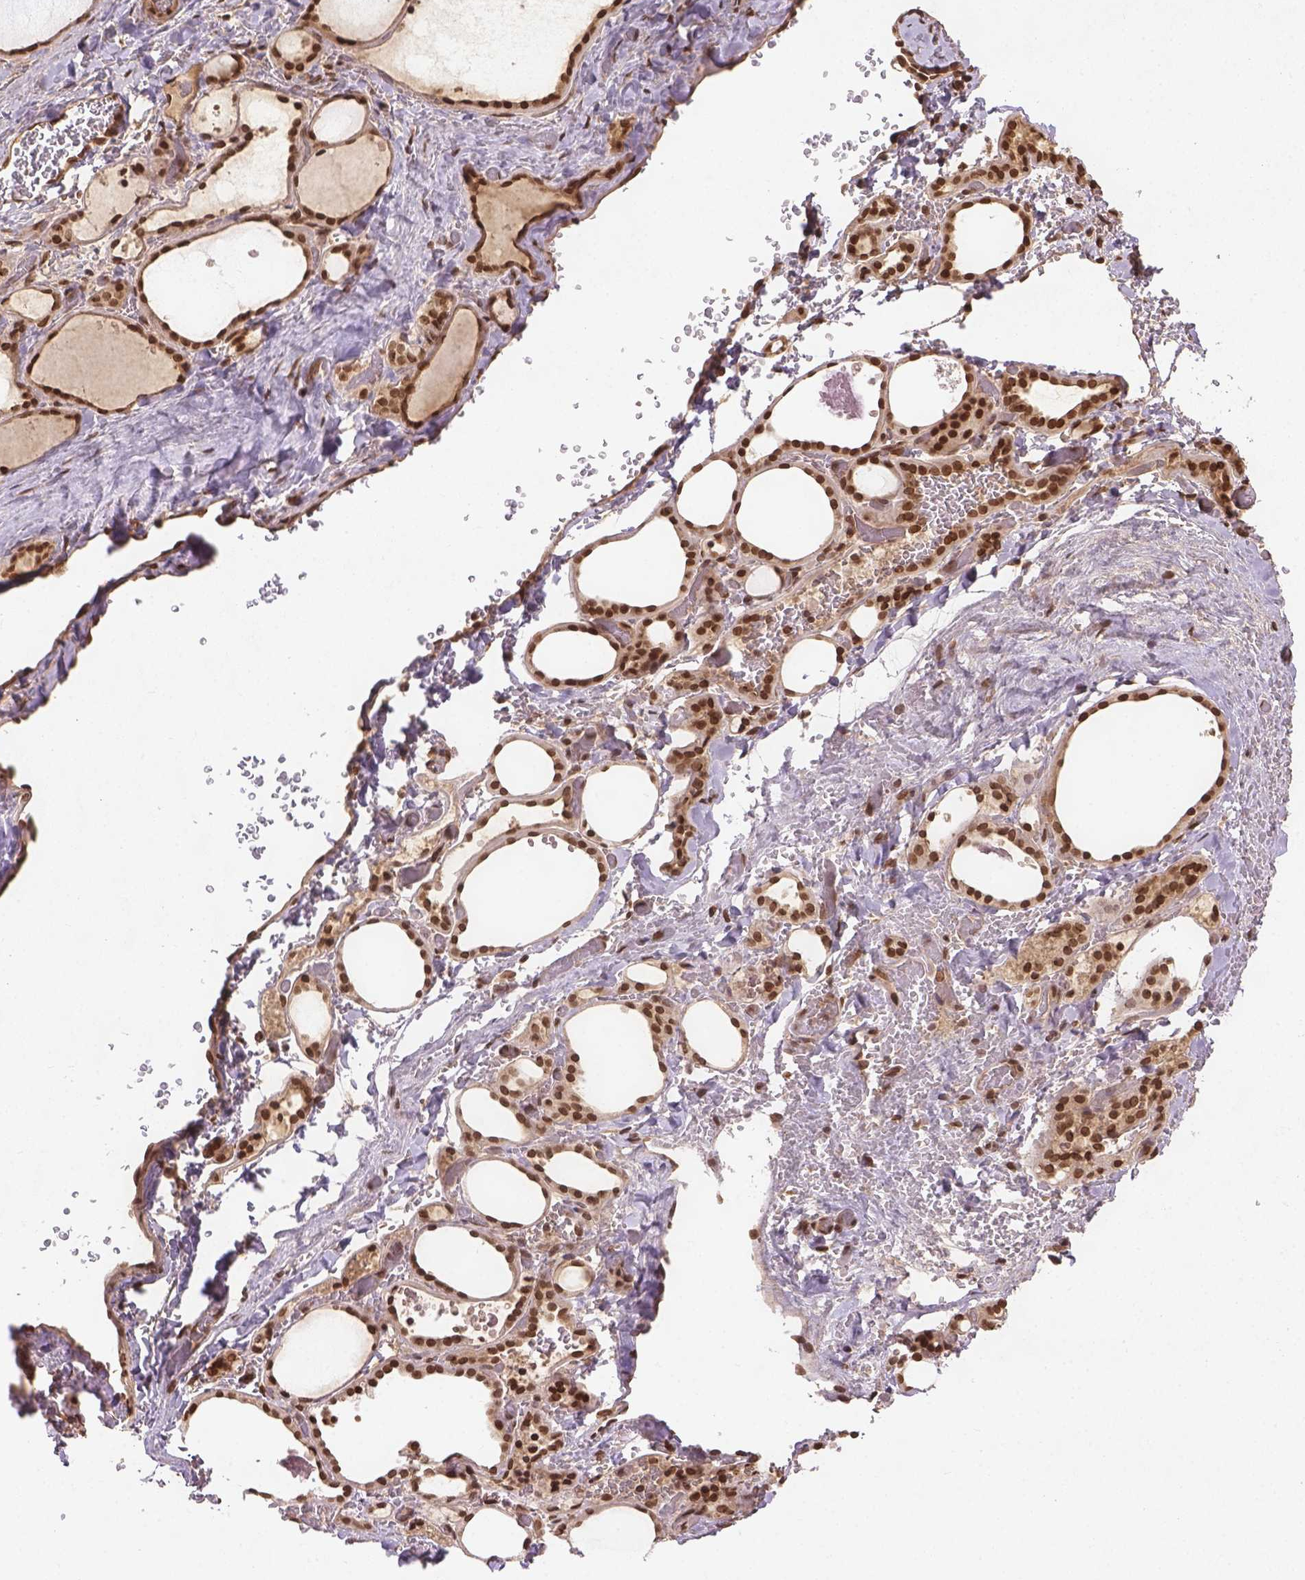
{"staining": {"intensity": "strong", "quantity": ">75%", "location": "nuclear"}, "tissue": "thyroid gland", "cell_type": "Glandular cells", "image_type": "normal", "snomed": [{"axis": "morphology", "description": "Normal tissue, NOS"}, {"axis": "topography", "description": "Thyroid gland"}], "caption": "Immunohistochemical staining of unremarkable human thyroid gland demonstrates high levels of strong nuclear staining in about >75% of glandular cells.", "gene": "BANF1", "patient": {"sex": "female", "age": 36}}